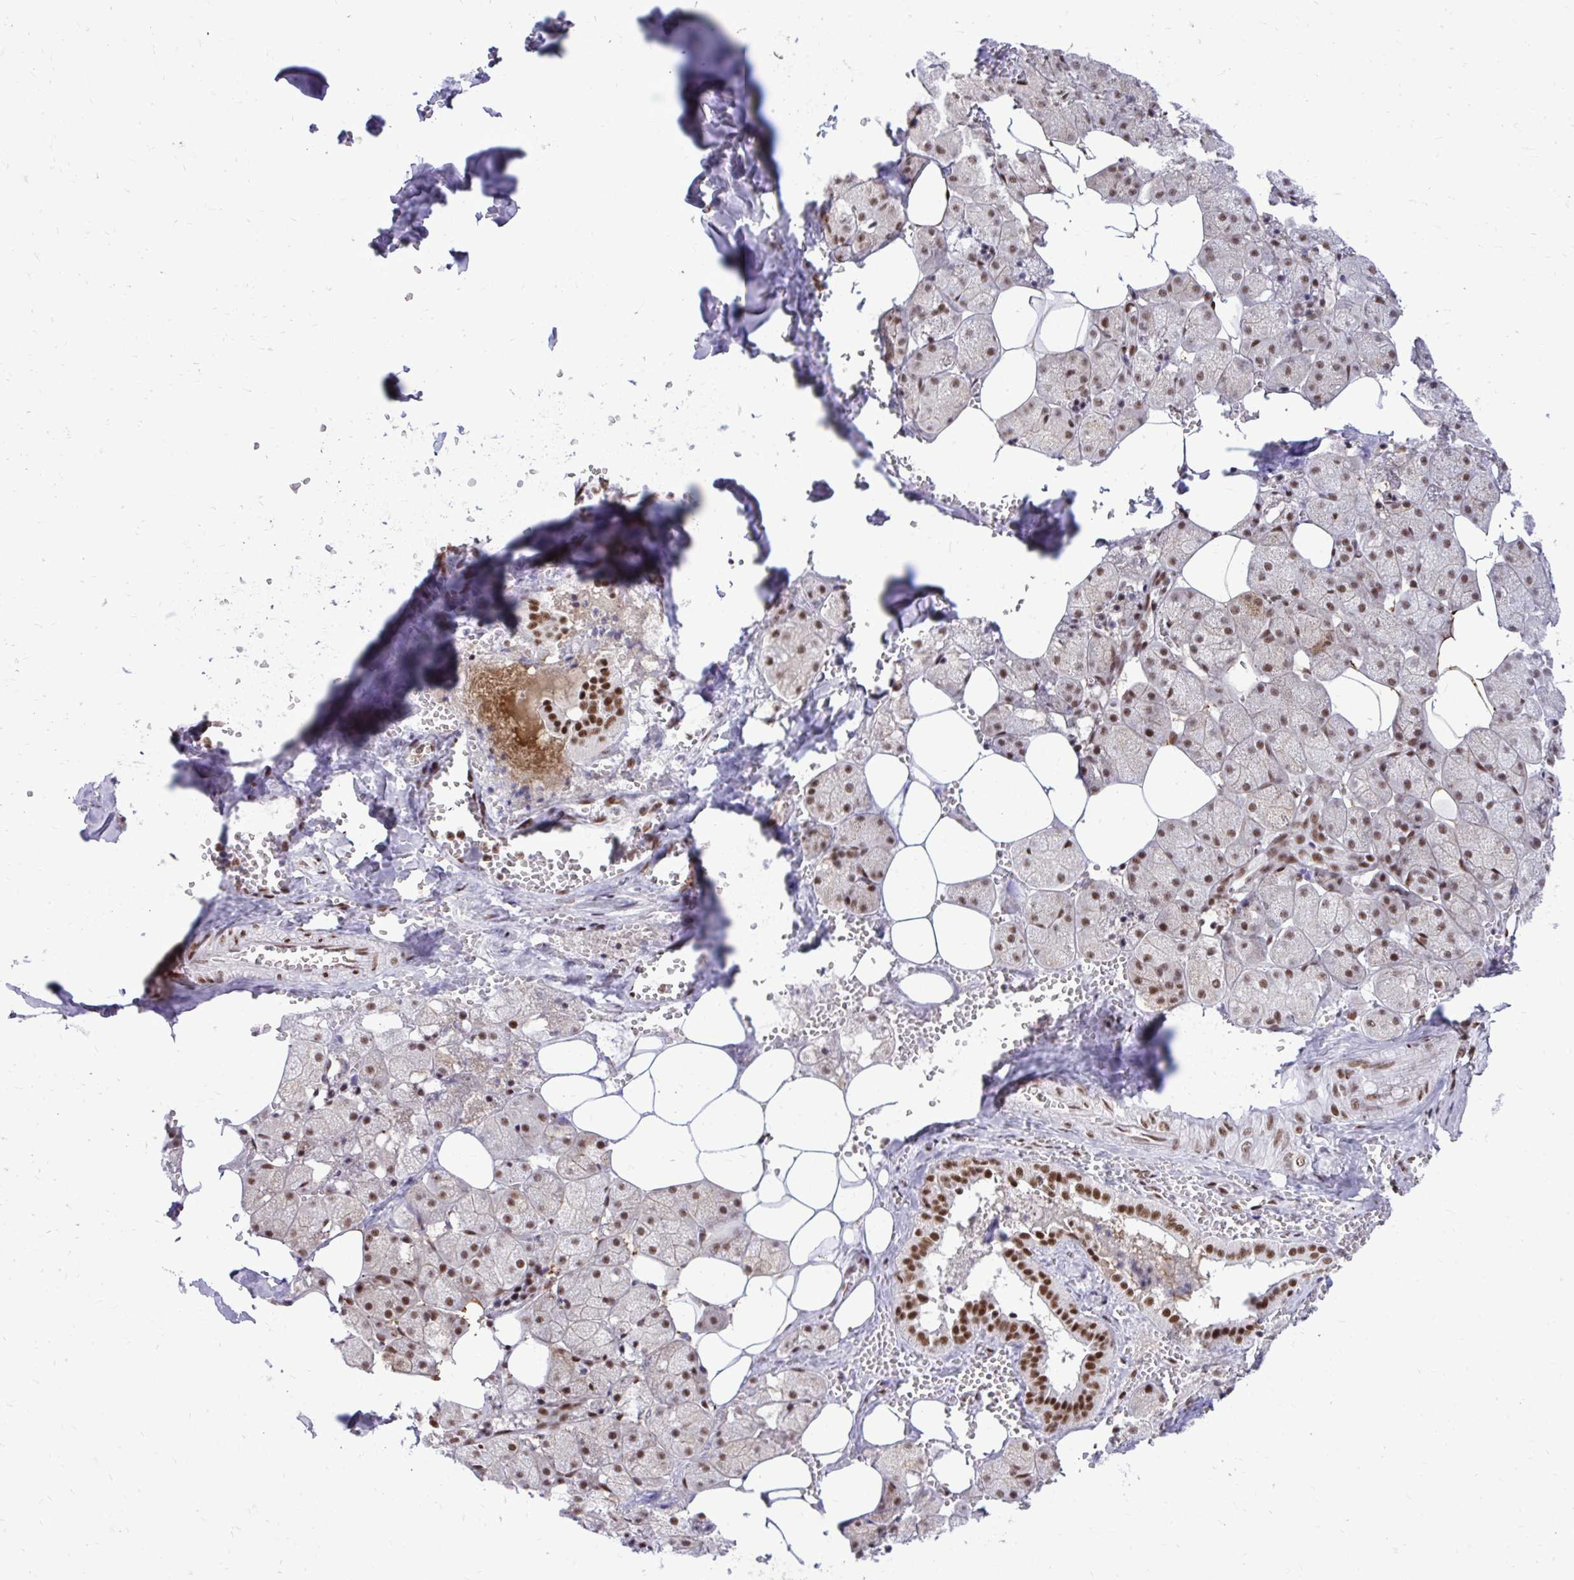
{"staining": {"intensity": "strong", "quantity": "25%-75%", "location": "nuclear"}, "tissue": "salivary gland", "cell_type": "Glandular cells", "image_type": "normal", "snomed": [{"axis": "morphology", "description": "Normal tissue, NOS"}, {"axis": "topography", "description": "Salivary gland"}, {"axis": "topography", "description": "Peripheral nerve tissue"}], "caption": "Brown immunohistochemical staining in benign human salivary gland demonstrates strong nuclear staining in approximately 25%-75% of glandular cells. (Brightfield microscopy of DAB IHC at high magnification).", "gene": "CDYL", "patient": {"sex": "male", "age": 38}}